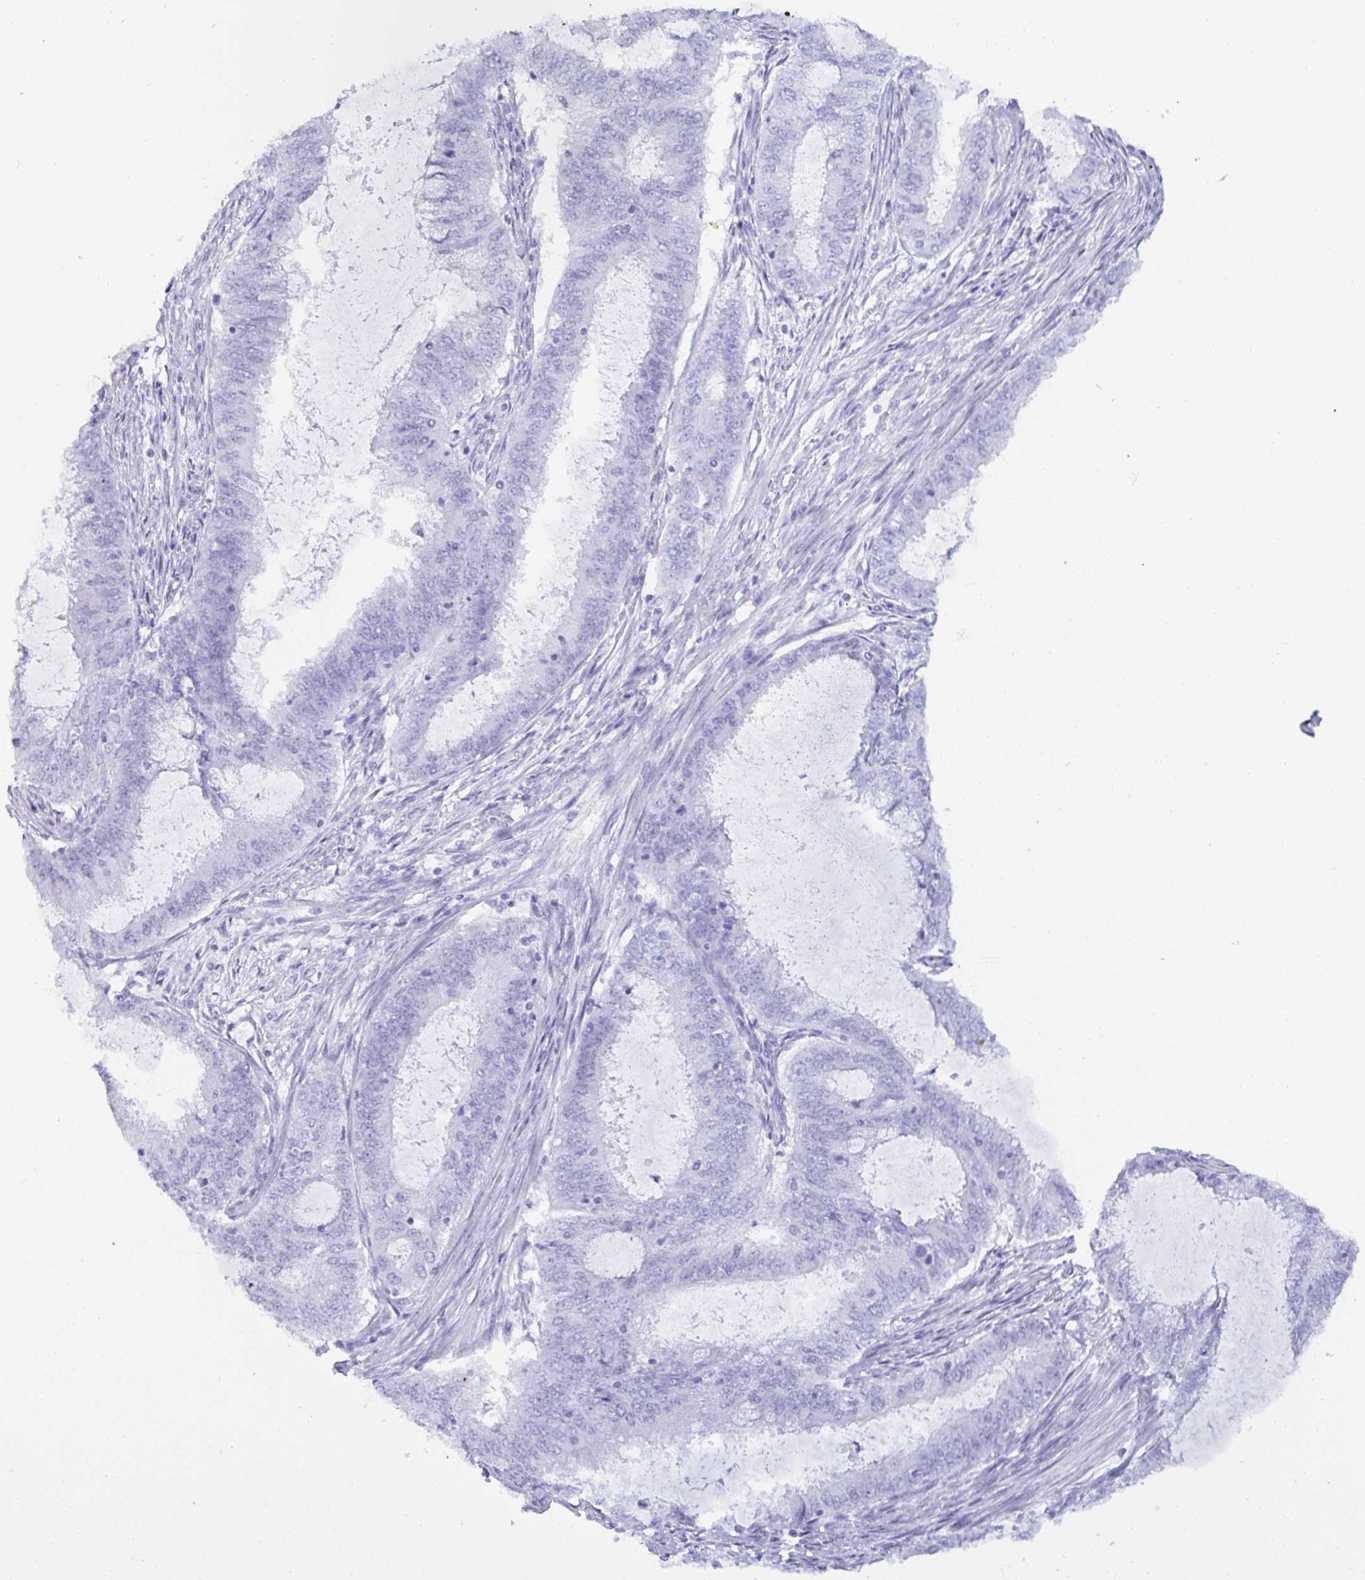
{"staining": {"intensity": "negative", "quantity": "none", "location": "none"}, "tissue": "endometrial cancer", "cell_type": "Tumor cells", "image_type": "cancer", "snomed": [{"axis": "morphology", "description": "Adenocarcinoma, NOS"}, {"axis": "topography", "description": "Endometrium"}], "caption": "High magnification brightfield microscopy of endometrial cancer stained with DAB (3,3'-diaminobenzidine) (brown) and counterstained with hematoxylin (blue): tumor cells show no significant expression.", "gene": "MRGPRG", "patient": {"sex": "female", "age": 51}}